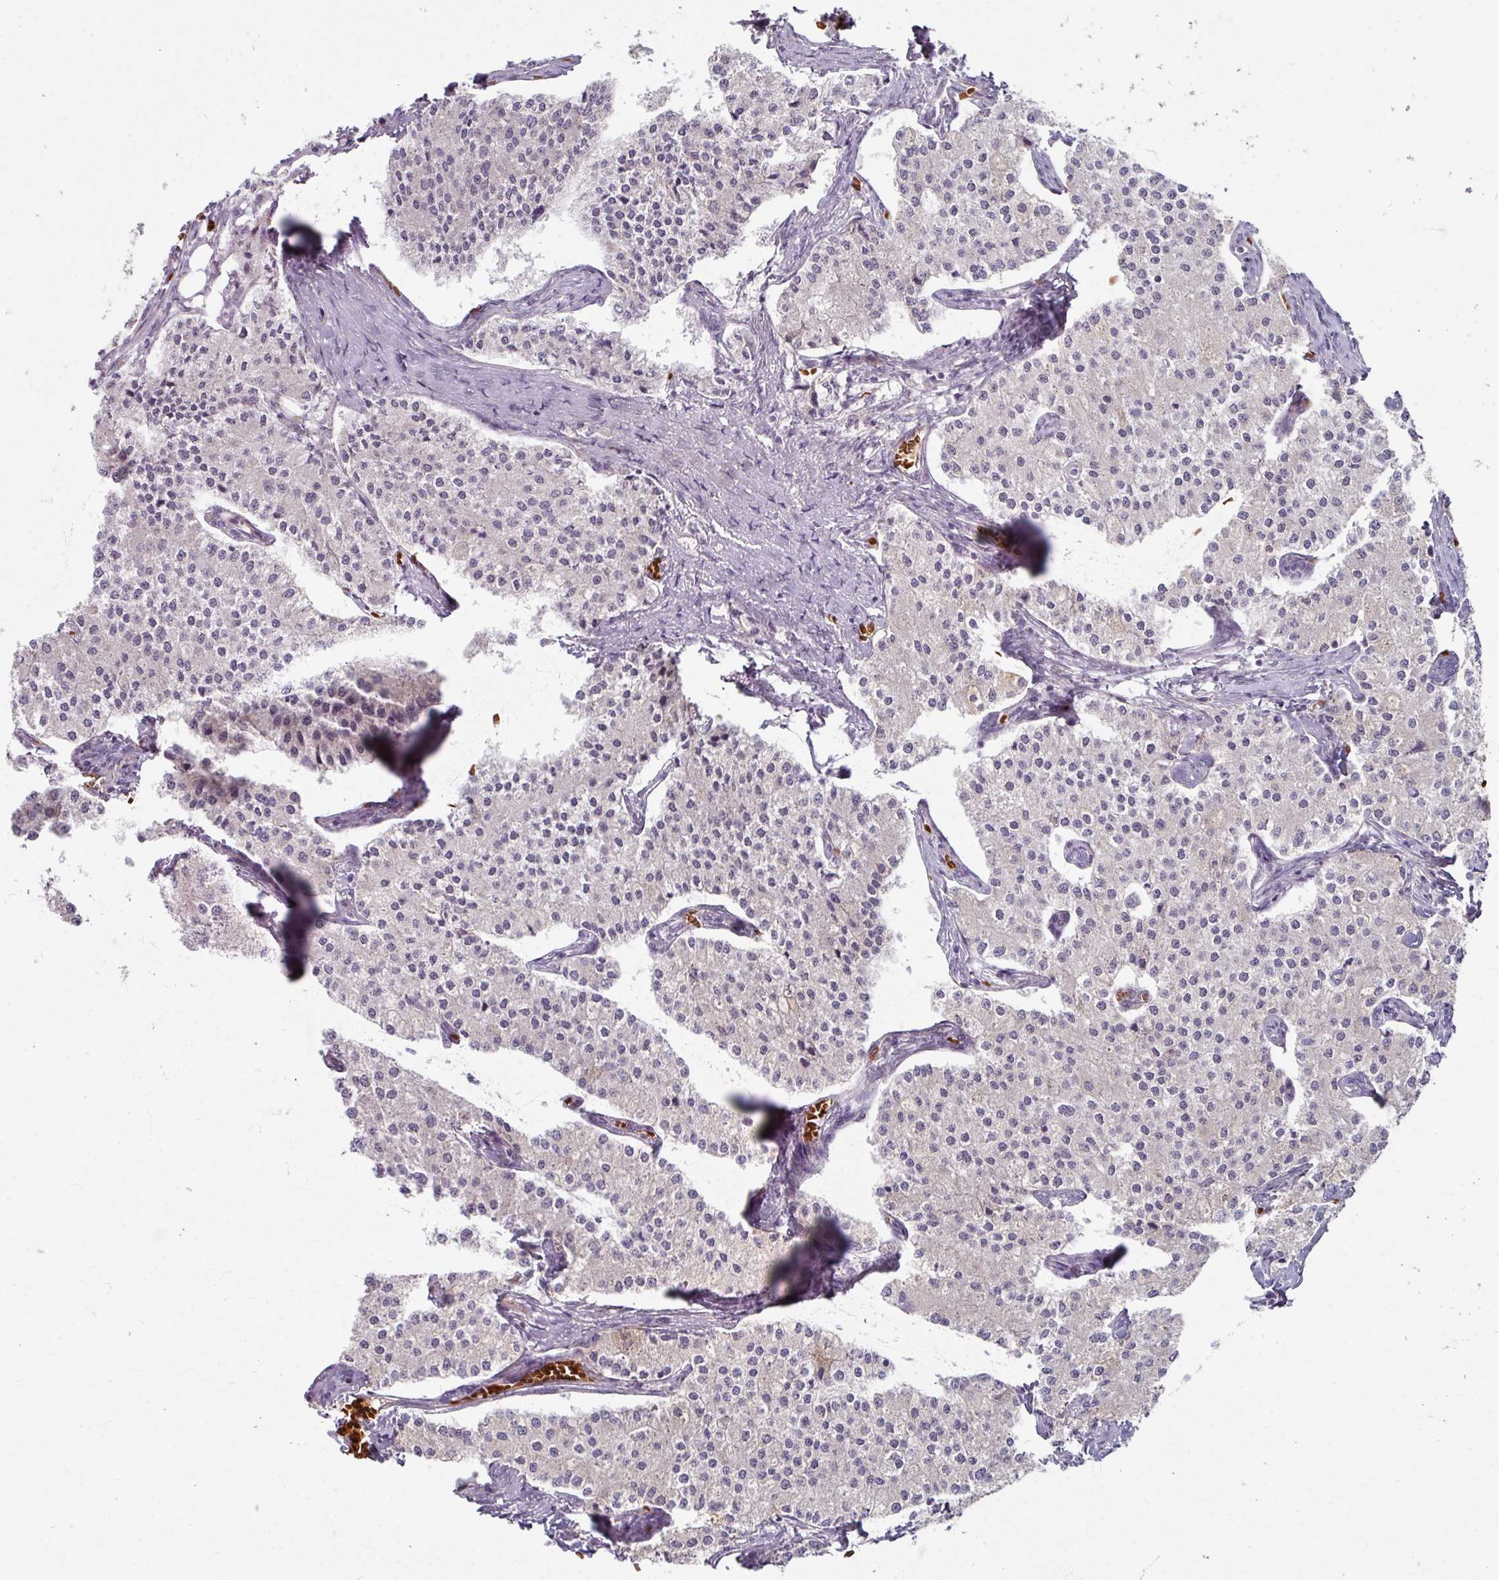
{"staining": {"intensity": "negative", "quantity": "none", "location": "none"}, "tissue": "carcinoid", "cell_type": "Tumor cells", "image_type": "cancer", "snomed": [{"axis": "morphology", "description": "Carcinoid, malignant, NOS"}, {"axis": "topography", "description": "Colon"}], "caption": "High power microscopy micrograph of an immunohistochemistry micrograph of carcinoid (malignant), revealing no significant positivity in tumor cells. Brightfield microscopy of immunohistochemistry stained with DAB (3,3'-diaminobenzidine) (brown) and hematoxylin (blue), captured at high magnification.", "gene": "KMT5C", "patient": {"sex": "female", "age": 52}}